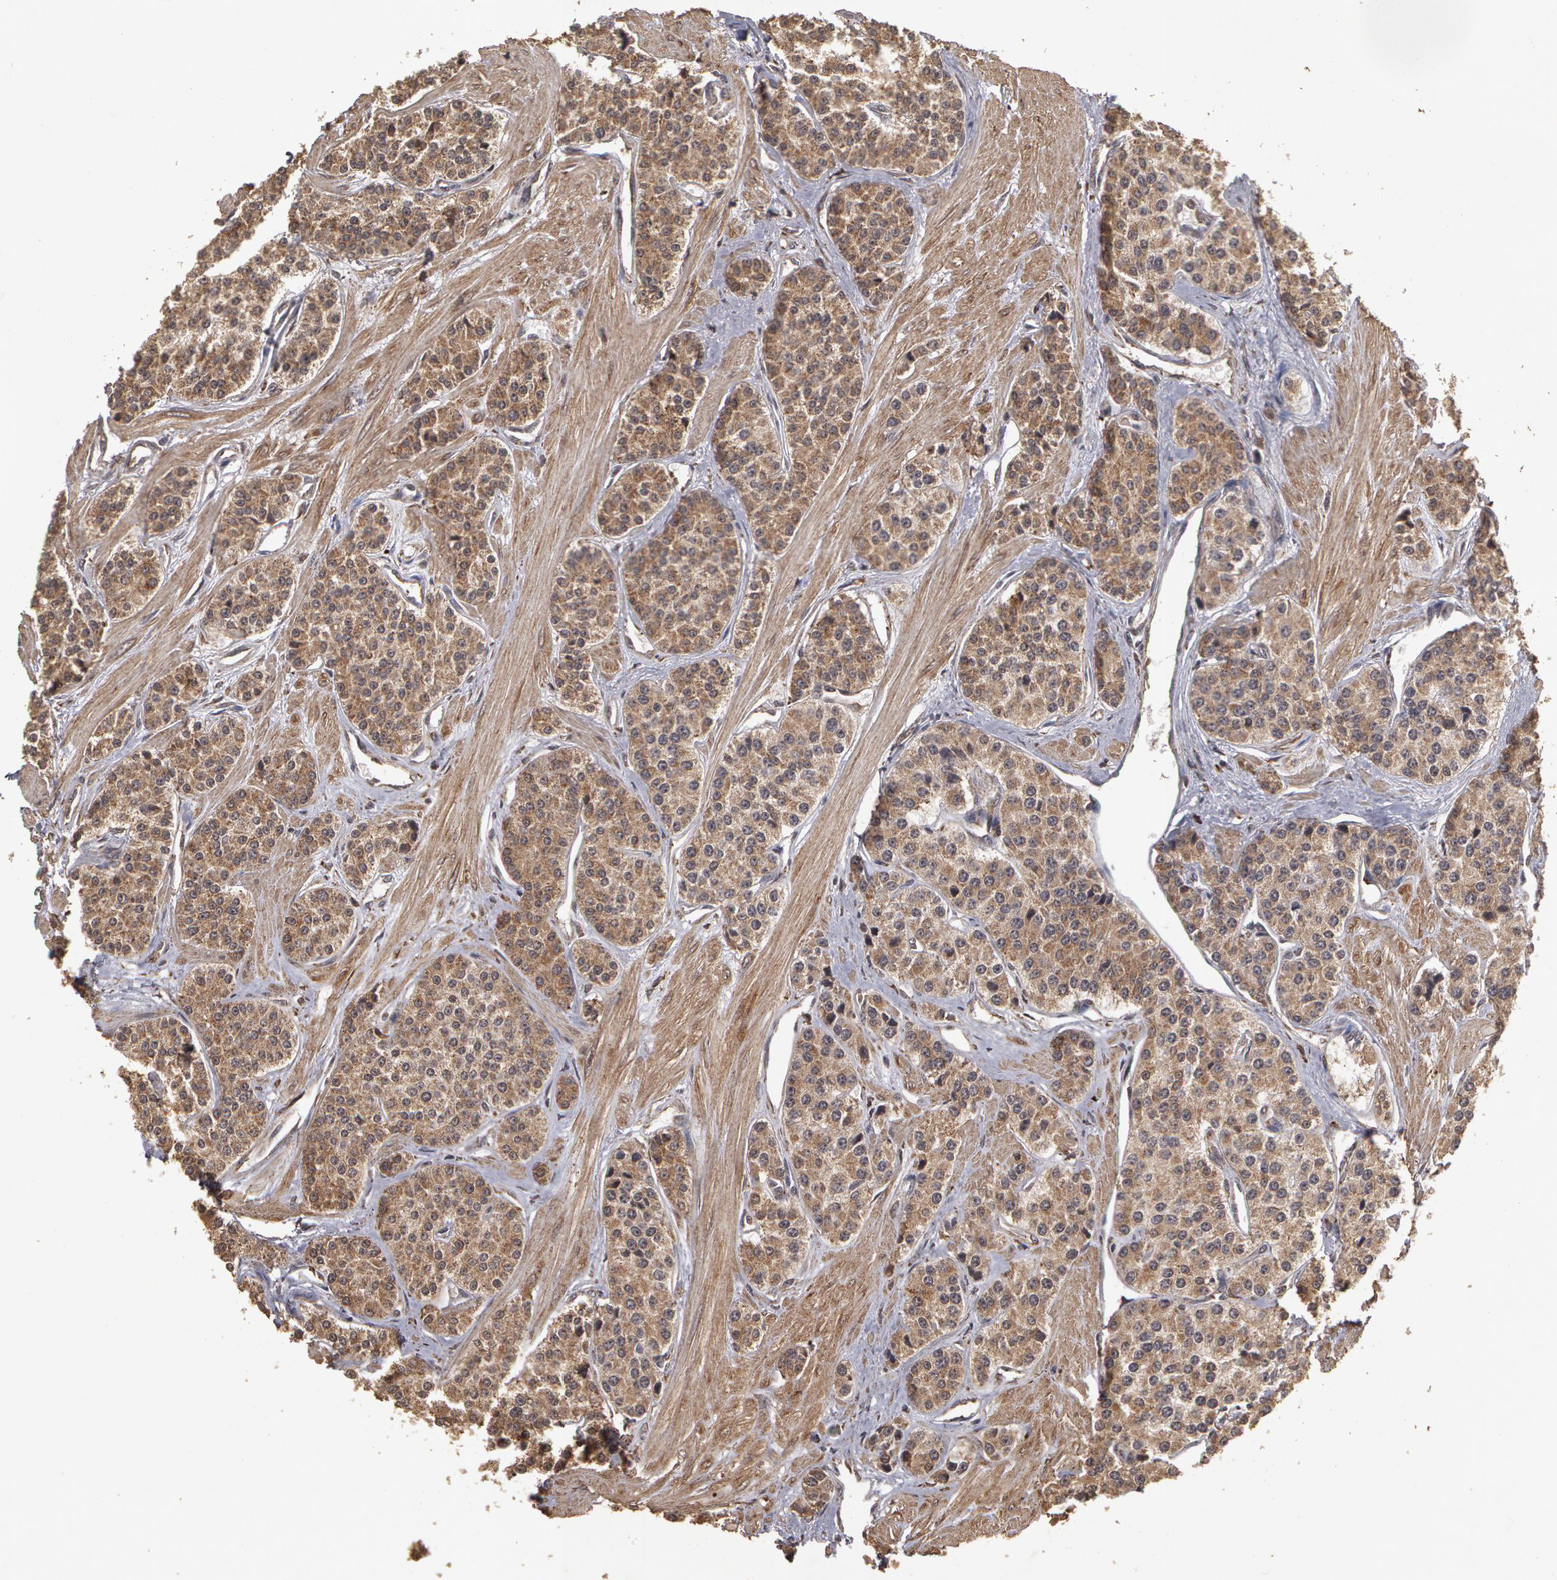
{"staining": {"intensity": "weak", "quantity": ">75%", "location": "cytoplasmic/membranous"}, "tissue": "carcinoid", "cell_type": "Tumor cells", "image_type": "cancer", "snomed": [{"axis": "morphology", "description": "Carcinoid, malignant, NOS"}, {"axis": "topography", "description": "Stomach"}], "caption": "The image exhibits immunohistochemical staining of carcinoid. There is weak cytoplasmic/membranous expression is identified in approximately >75% of tumor cells.", "gene": "CALR", "patient": {"sex": "female", "age": 76}}